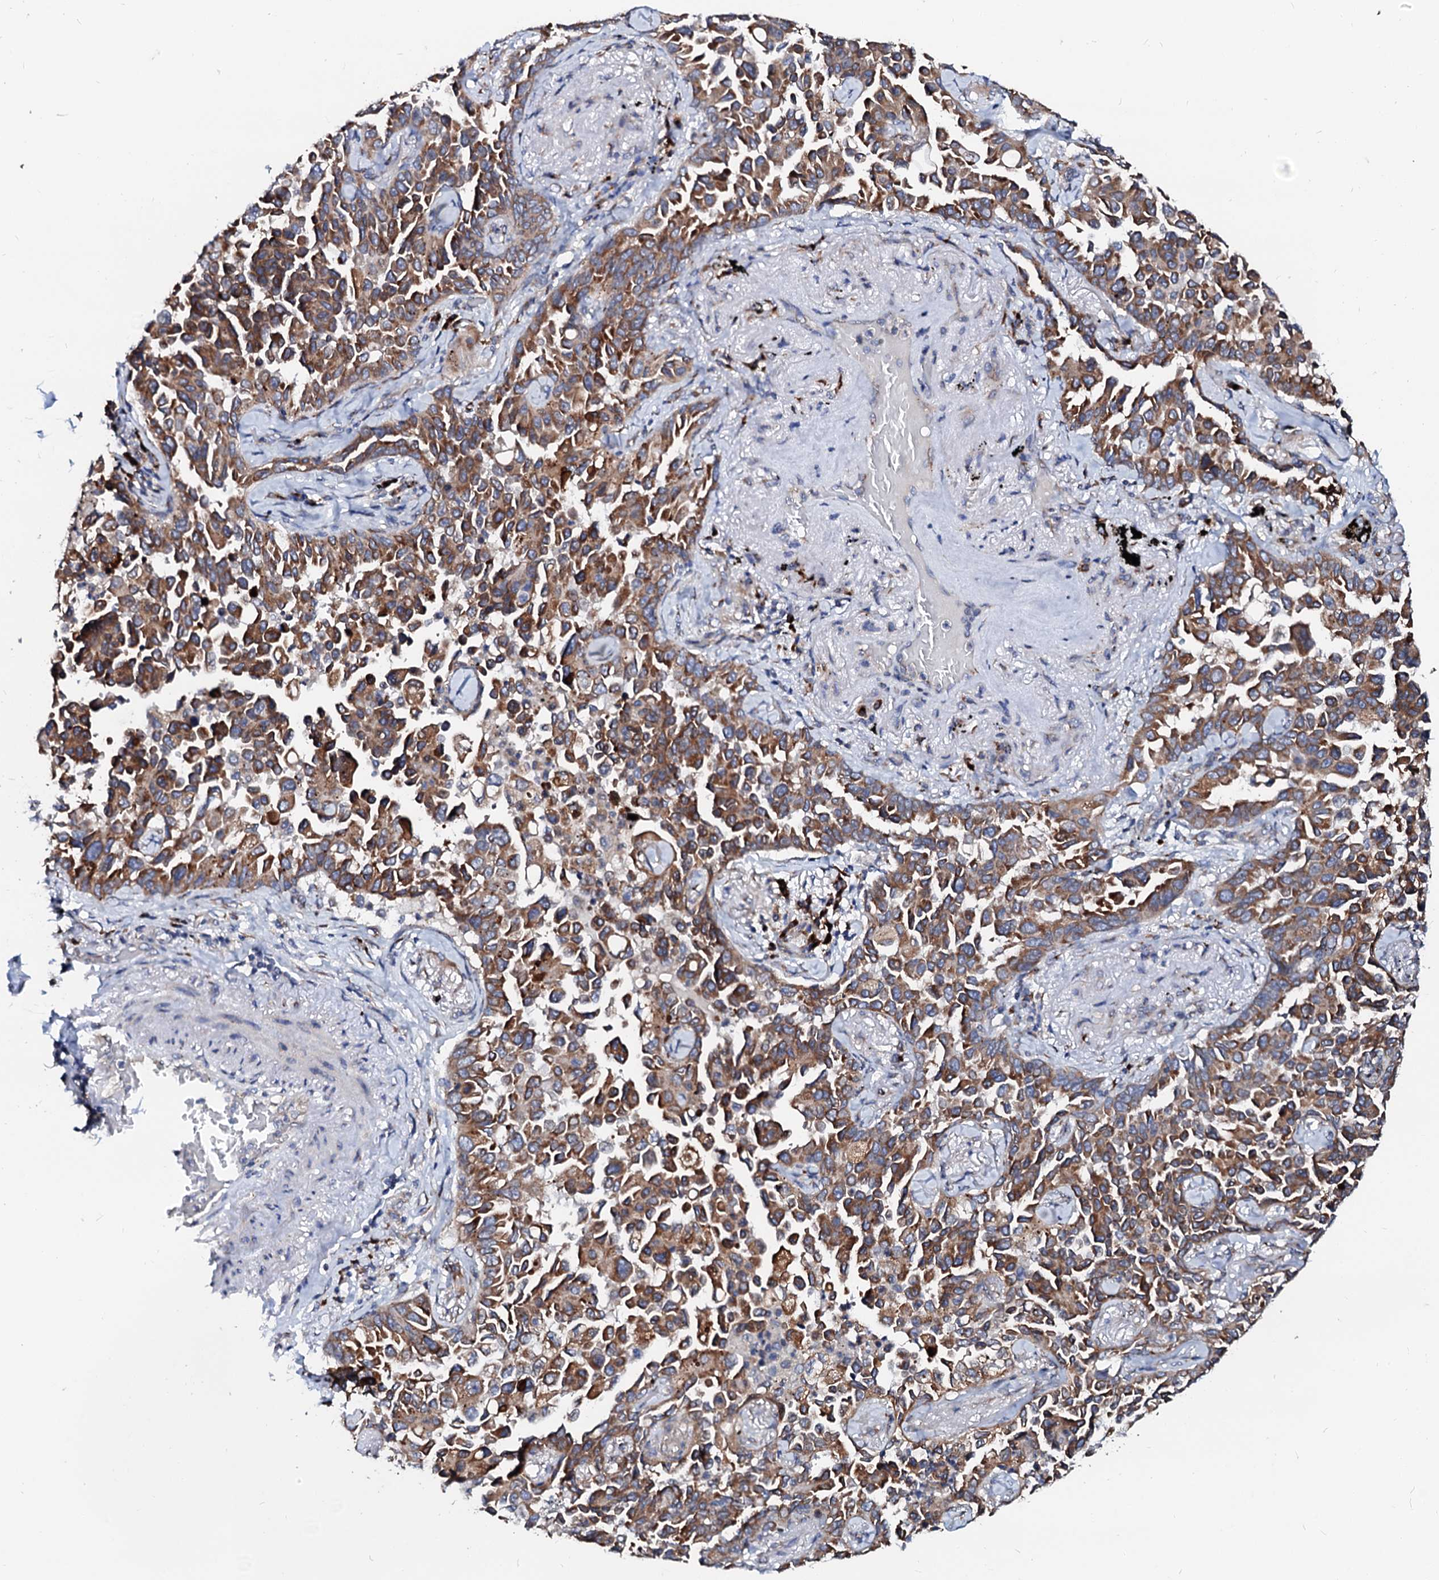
{"staining": {"intensity": "moderate", "quantity": ">75%", "location": "cytoplasmic/membranous"}, "tissue": "lung cancer", "cell_type": "Tumor cells", "image_type": "cancer", "snomed": [{"axis": "morphology", "description": "Adenocarcinoma, NOS"}, {"axis": "topography", "description": "Lung"}], "caption": "Brown immunohistochemical staining in lung cancer demonstrates moderate cytoplasmic/membranous expression in approximately >75% of tumor cells.", "gene": "LMAN1", "patient": {"sex": "female", "age": 67}}